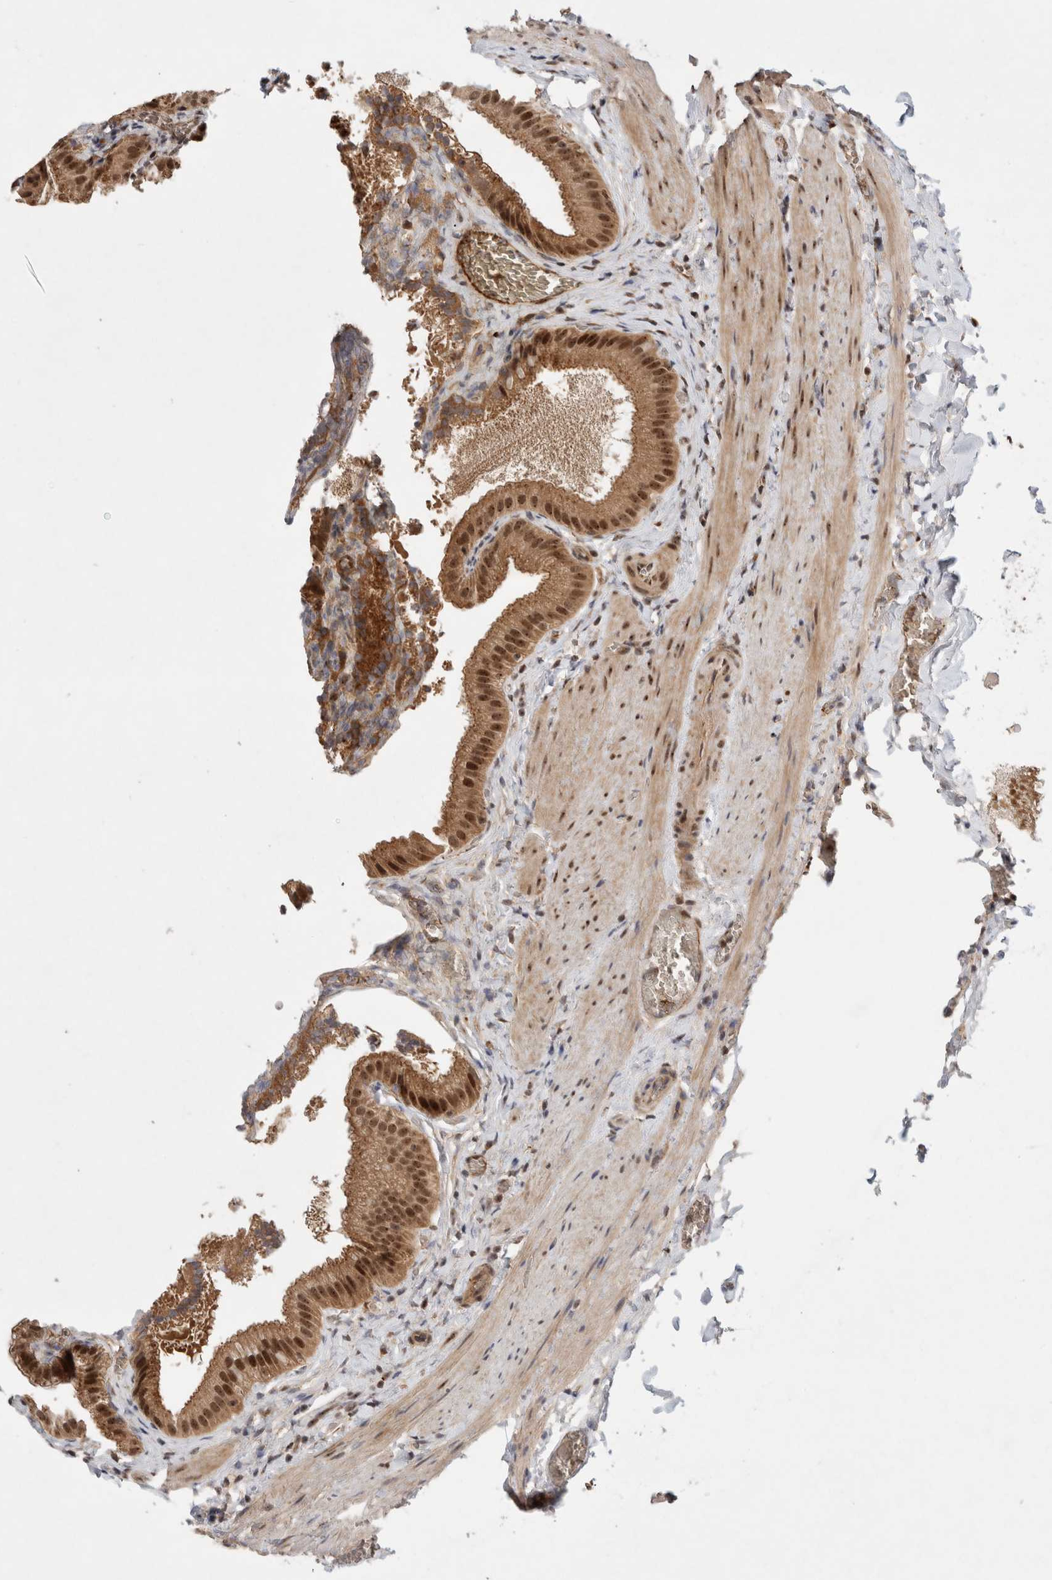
{"staining": {"intensity": "moderate", "quantity": ">75%", "location": "cytoplasmic/membranous,nuclear"}, "tissue": "gallbladder", "cell_type": "Glandular cells", "image_type": "normal", "snomed": [{"axis": "morphology", "description": "Normal tissue, NOS"}, {"axis": "topography", "description": "Gallbladder"}], "caption": "IHC histopathology image of normal gallbladder stained for a protein (brown), which displays medium levels of moderate cytoplasmic/membranous,nuclear expression in about >75% of glandular cells.", "gene": "MPHOSPH6", "patient": {"sex": "male", "age": 38}}